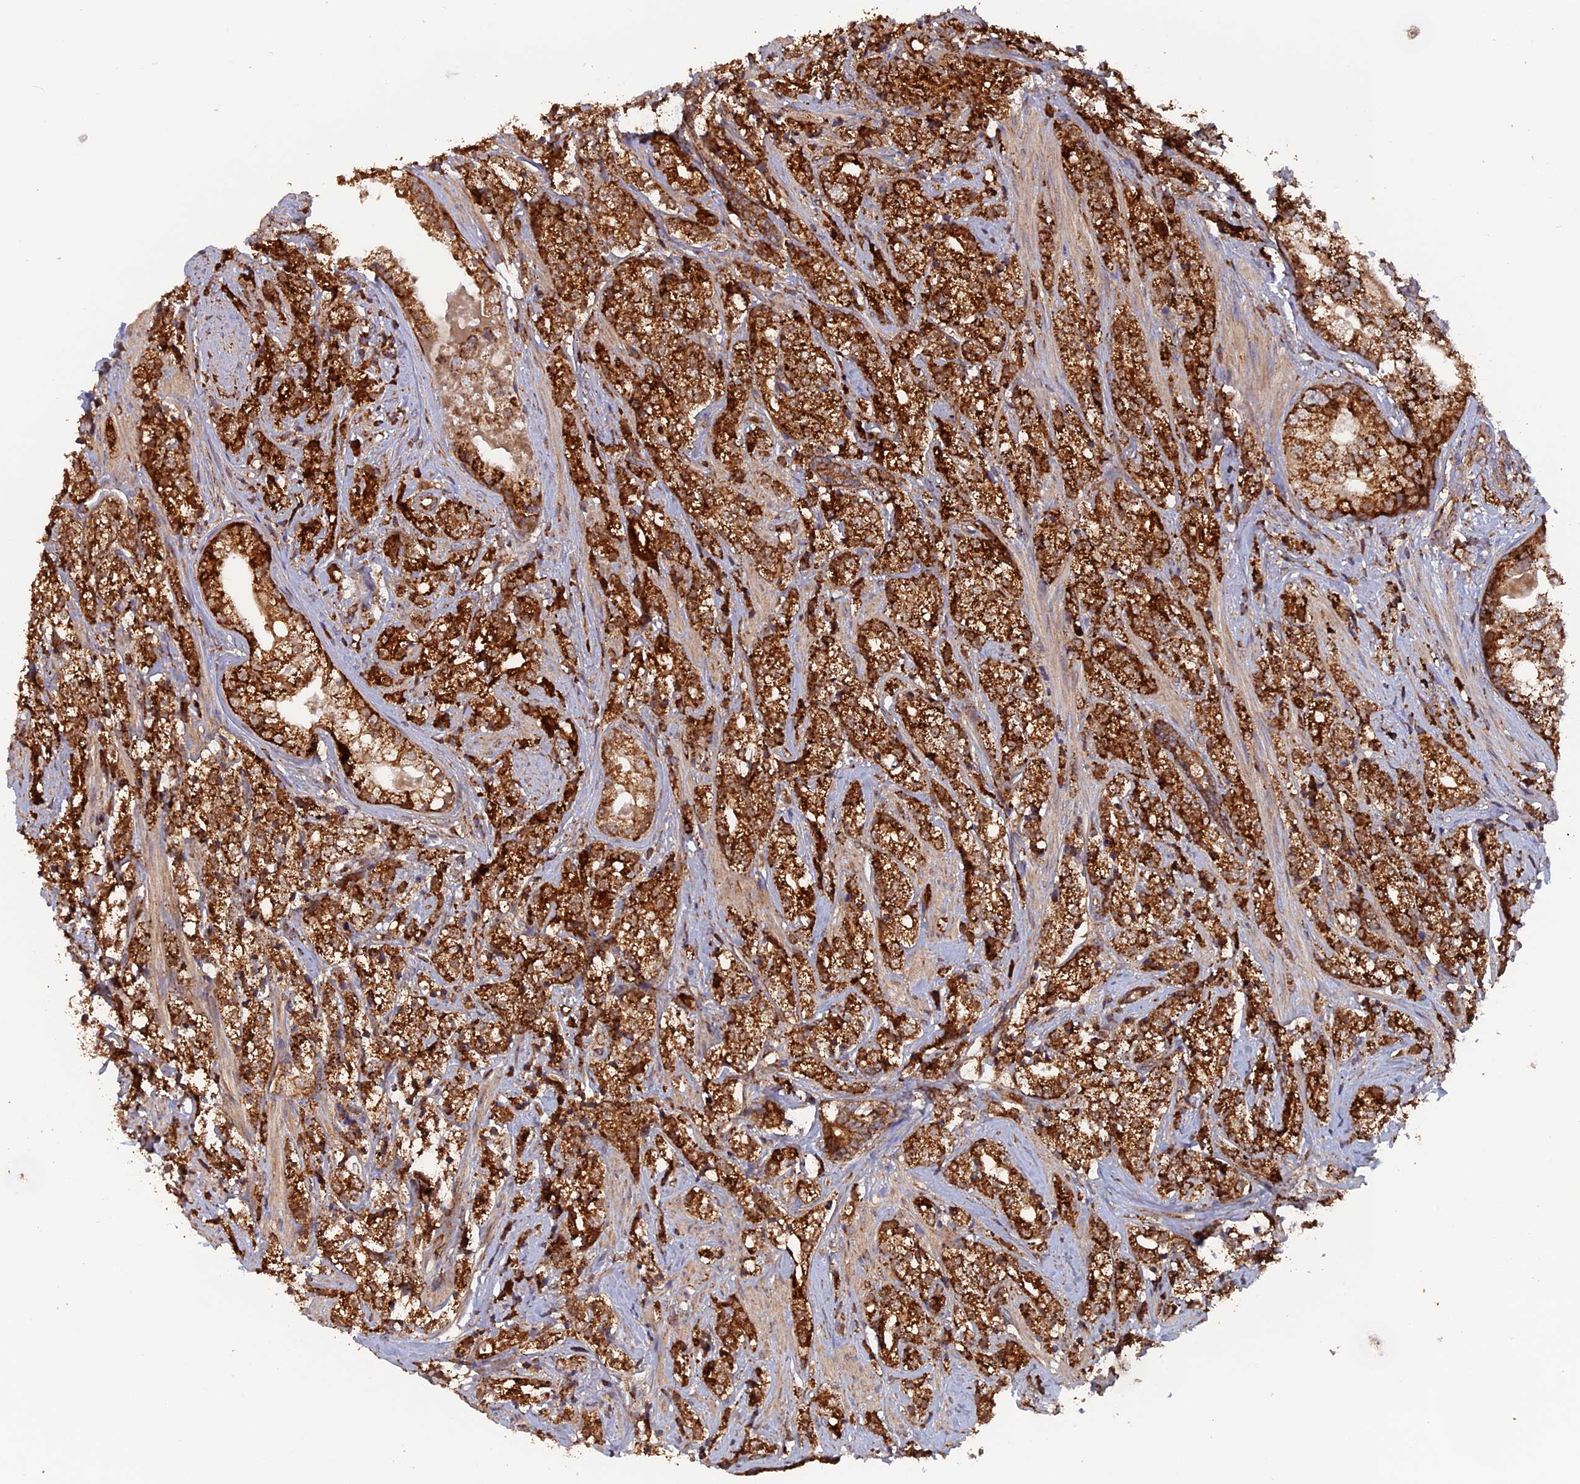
{"staining": {"intensity": "strong", "quantity": ">75%", "location": "cytoplasmic/membranous"}, "tissue": "prostate cancer", "cell_type": "Tumor cells", "image_type": "cancer", "snomed": [{"axis": "morphology", "description": "Adenocarcinoma, High grade"}, {"axis": "topography", "description": "Prostate"}], "caption": "DAB immunohistochemical staining of prostate adenocarcinoma (high-grade) demonstrates strong cytoplasmic/membranous protein positivity in about >75% of tumor cells.", "gene": "DTYMK", "patient": {"sex": "male", "age": 69}}